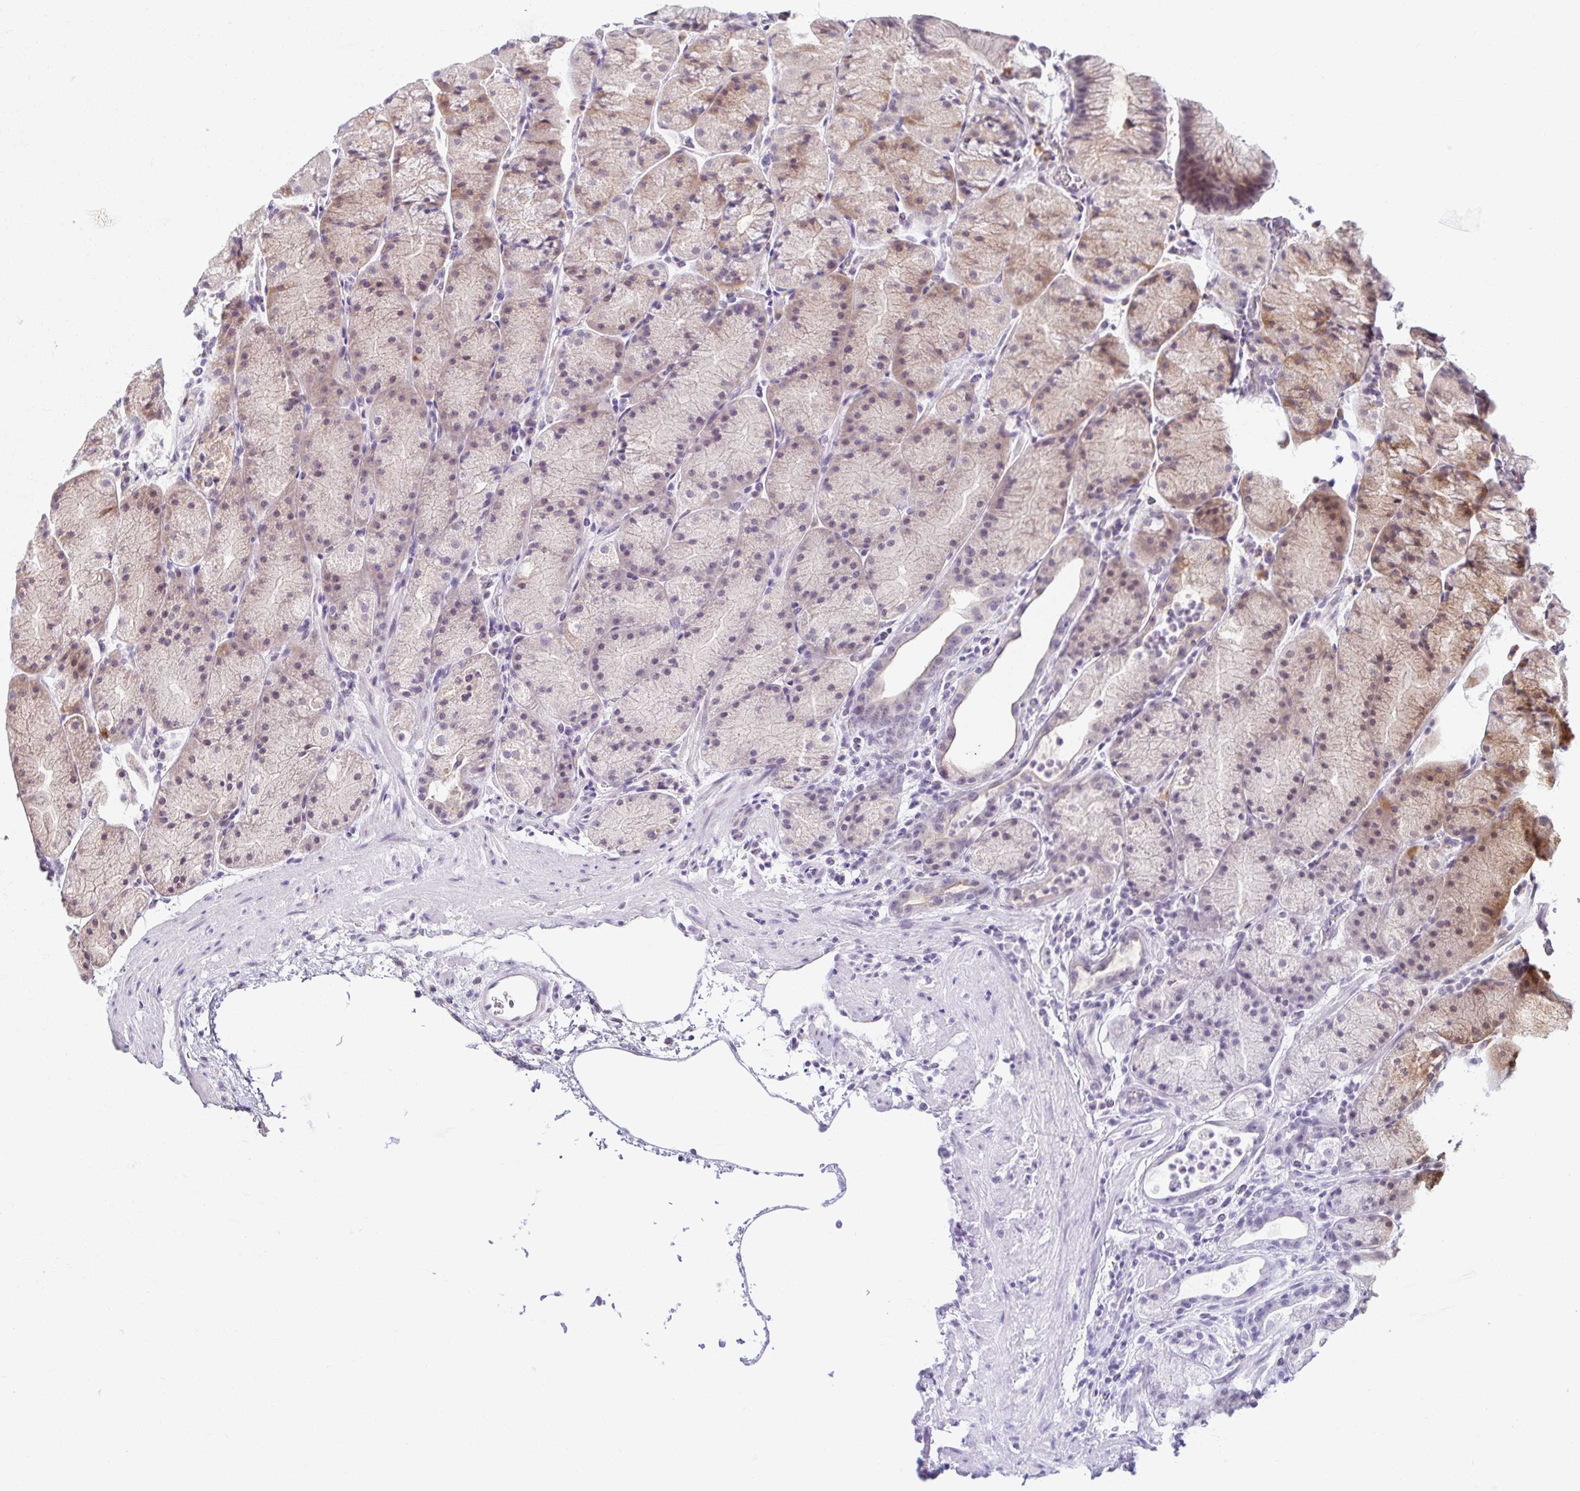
{"staining": {"intensity": "moderate", "quantity": "<25%", "location": "cytoplasmic/membranous,nuclear"}, "tissue": "stomach", "cell_type": "Glandular cells", "image_type": "normal", "snomed": [{"axis": "morphology", "description": "Normal tissue, NOS"}, {"axis": "topography", "description": "Stomach, upper"}, {"axis": "topography", "description": "Stomach"}], "caption": "A brown stain highlights moderate cytoplasmic/membranous,nuclear positivity of a protein in glandular cells of normal stomach. (Stains: DAB (3,3'-diaminobenzidine) in brown, nuclei in blue, Microscopy: brightfield microscopy at high magnification).", "gene": "DDN", "patient": {"sex": "male", "age": 48}}